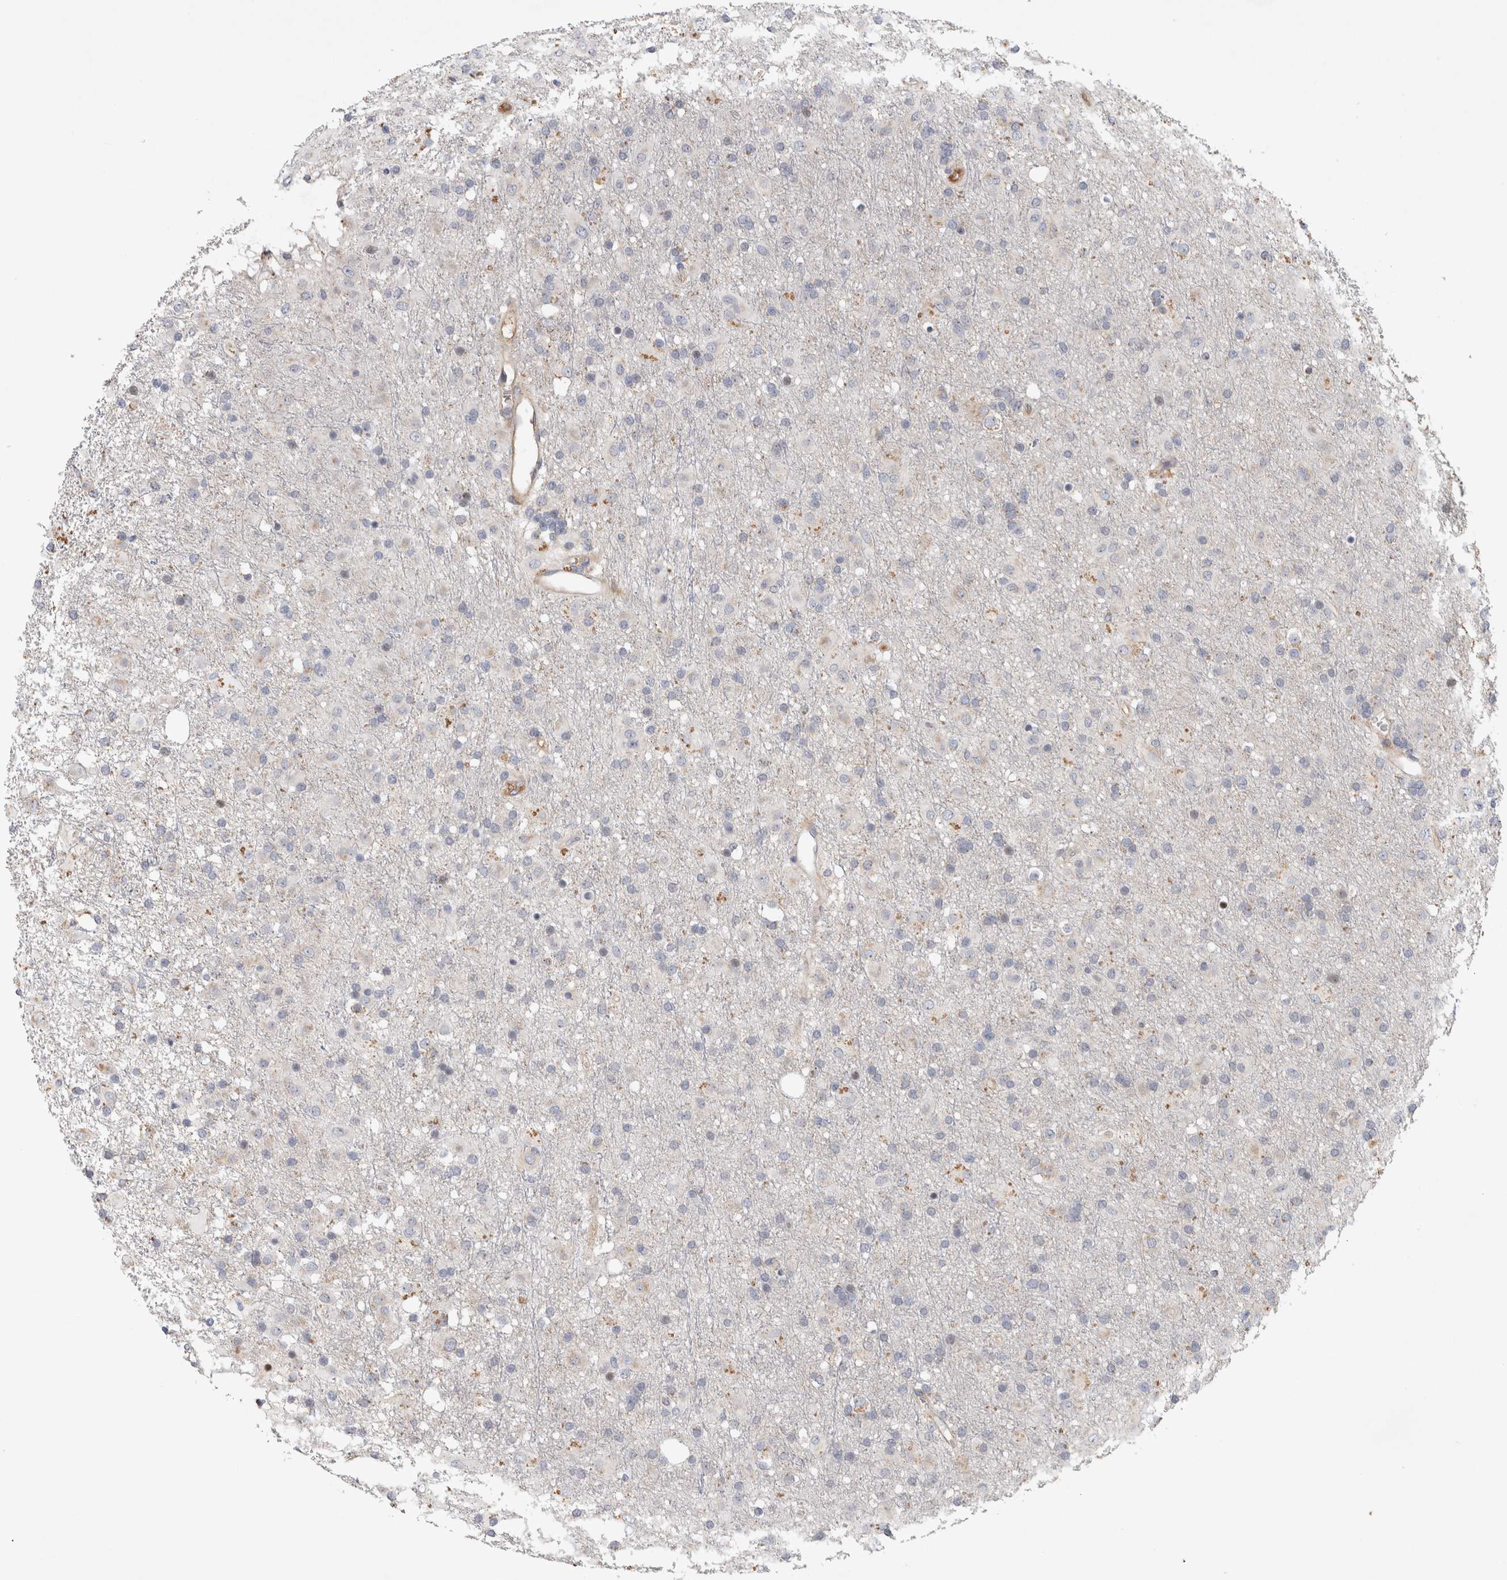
{"staining": {"intensity": "negative", "quantity": "none", "location": "none"}, "tissue": "glioma", "cell_type": "Tumor cells", "image_type": "cancer", "snomed": [{"axis": "morphology", "description": "Glioma, malignant, Low grade"}, {"axis": "topography", "description": "Brain"}], "caption": "Immunohistochemical staining of human low-grade glioma (malignant) displays no significant positivity in tumor cells.", "gene": "RBM48", "patient": {"sex": "male", "age": 65}}